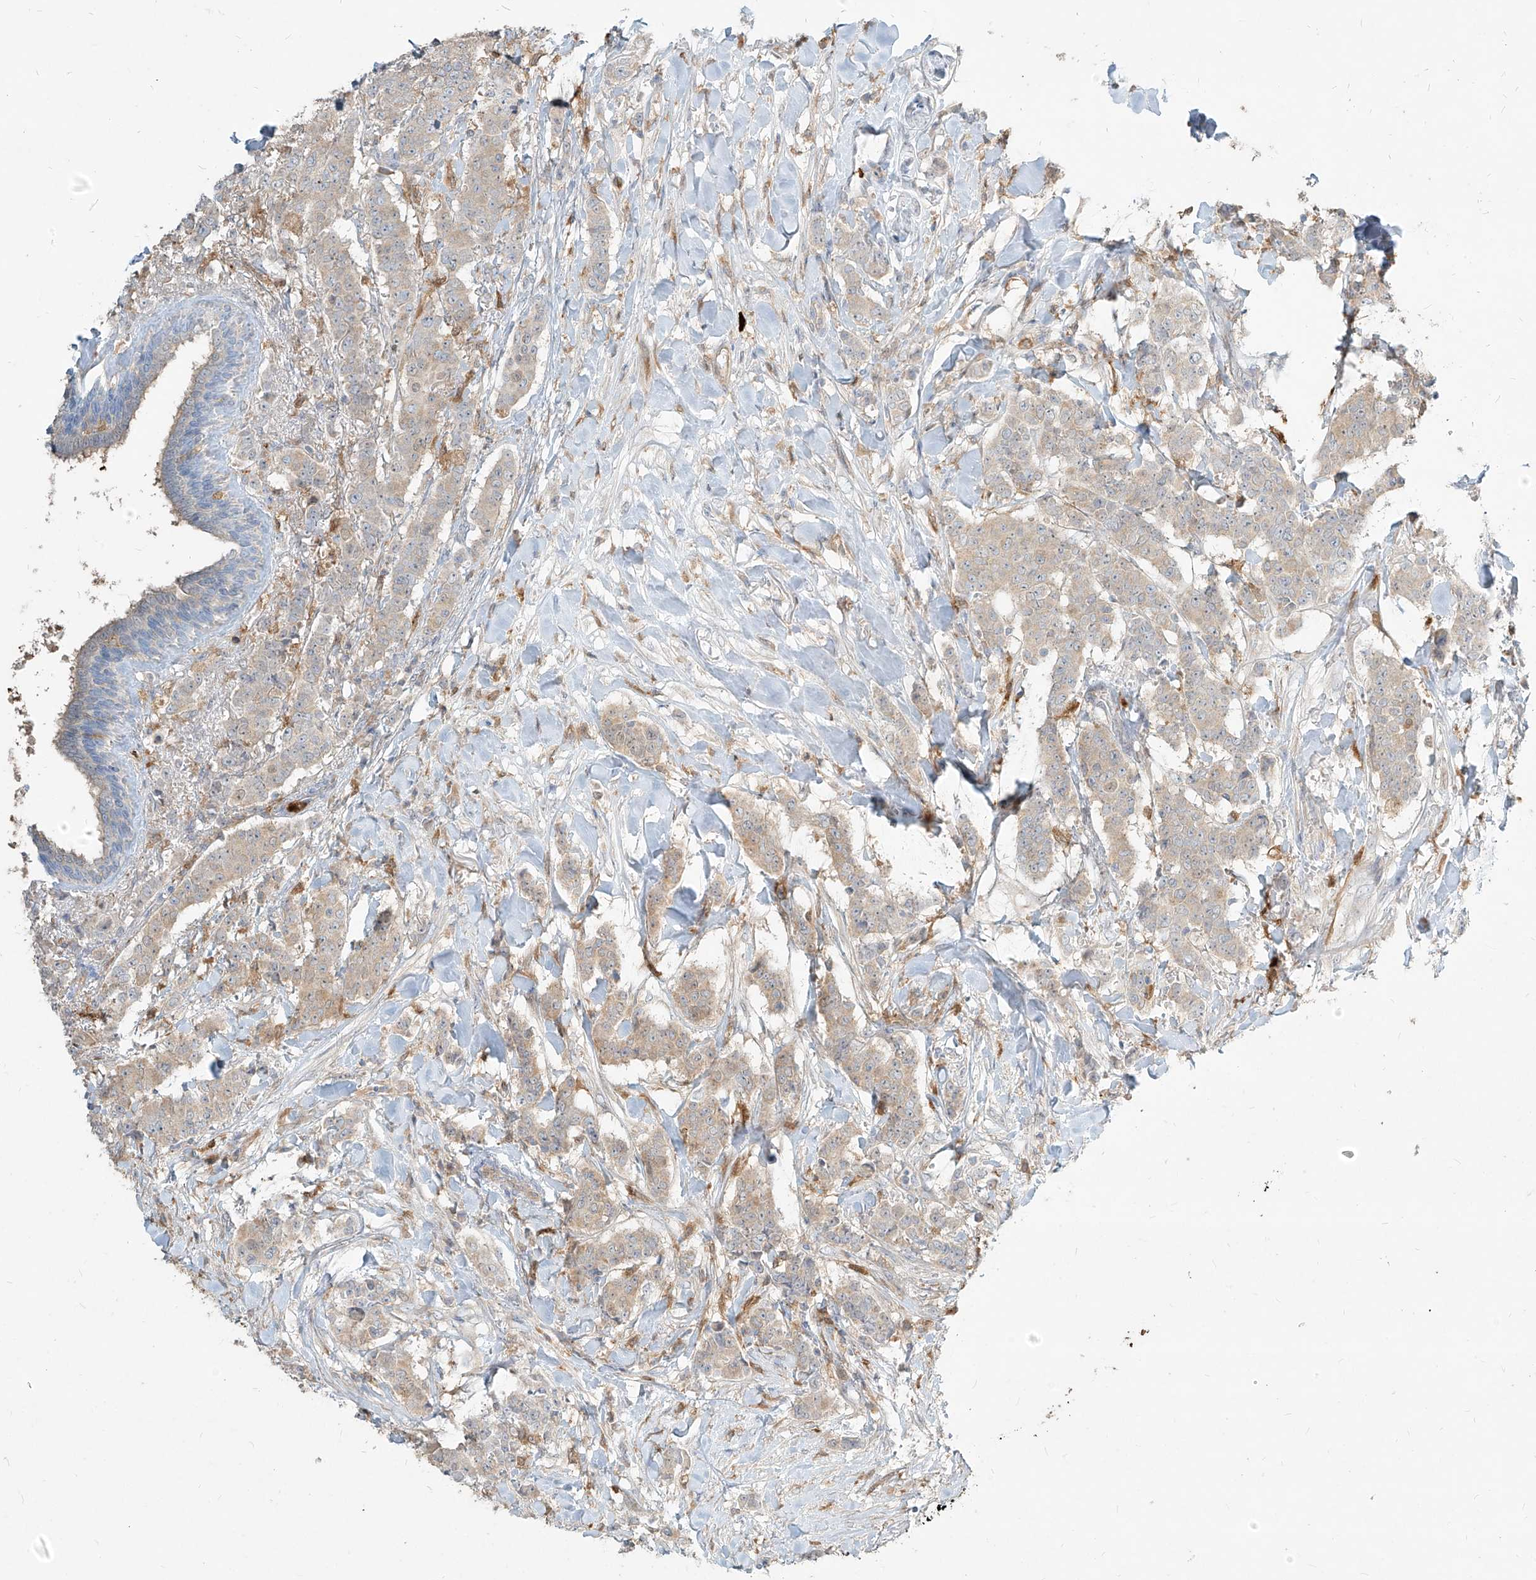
{"staining": {"intensity": "weak", "quantity": "<25%", "location": "cytoplasmic/membranous"}, "tissue": "breast cancer", "cell_type": "Tumor cells", "image_type": "cancer", "snomed": [{"axis": "morphology", "description": "Duct carcinoma"}, {"axis": "topography", "description": "Breast"}], "caption": "This is an immunohistochemistry image of breast cancer (infiltrating ductal carcinoma). There is no expression in tumor cells.", "gene": "PGD", "patient": {"sex": "female", "age": 40}}